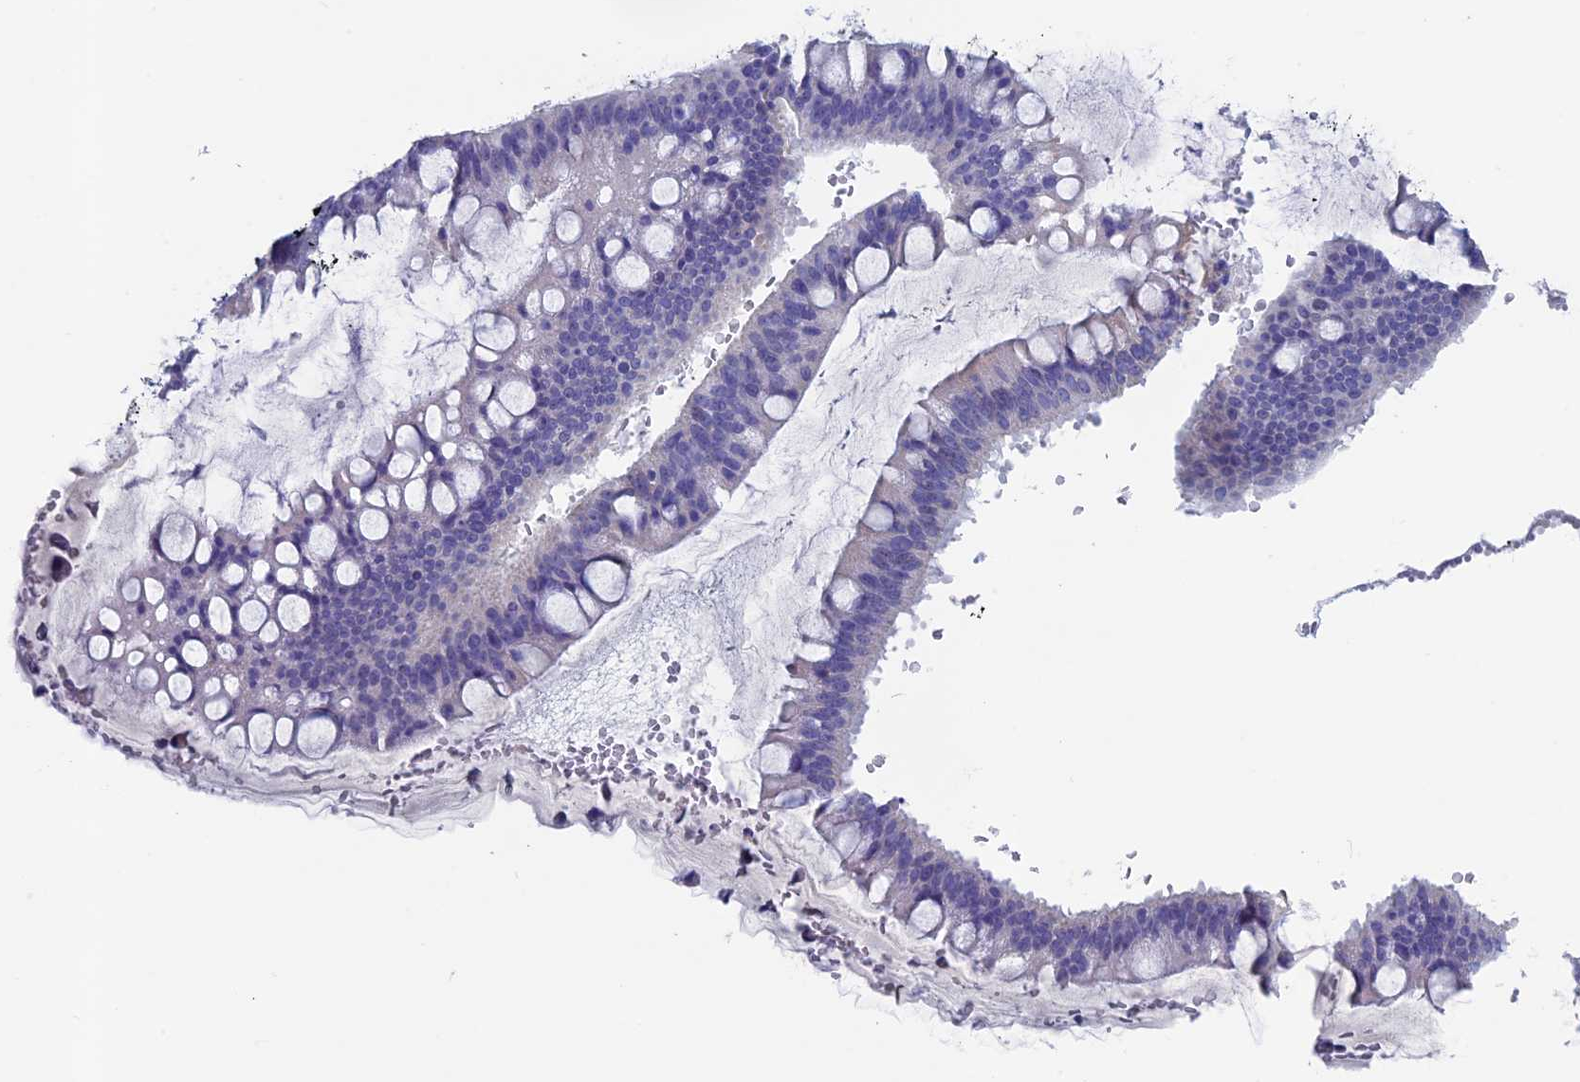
{"staining": {"intensity": "negative", "quantity": "none", "location": "none"}, "tissue": "ovarian cancer", "cell_type": "Tumor cells", "image_type": "cancer", "snomed": [{"axis": "morphology", "description": "Cystadenocarcinoma, mucinous, NOS"}, {"axis": "topography", "description": "Ovary"}], "caption": "High magnification brightfield microscopy of ovarian cancer stained with DAB (brown) and counterstained with hematoxylin (blue): tumor cells show no significant positivity. (DAB immunohistochemistry with hematoxylin counter stain).", "gene": "INSYN1", "patient": {"sex": "female", "age": 73}}